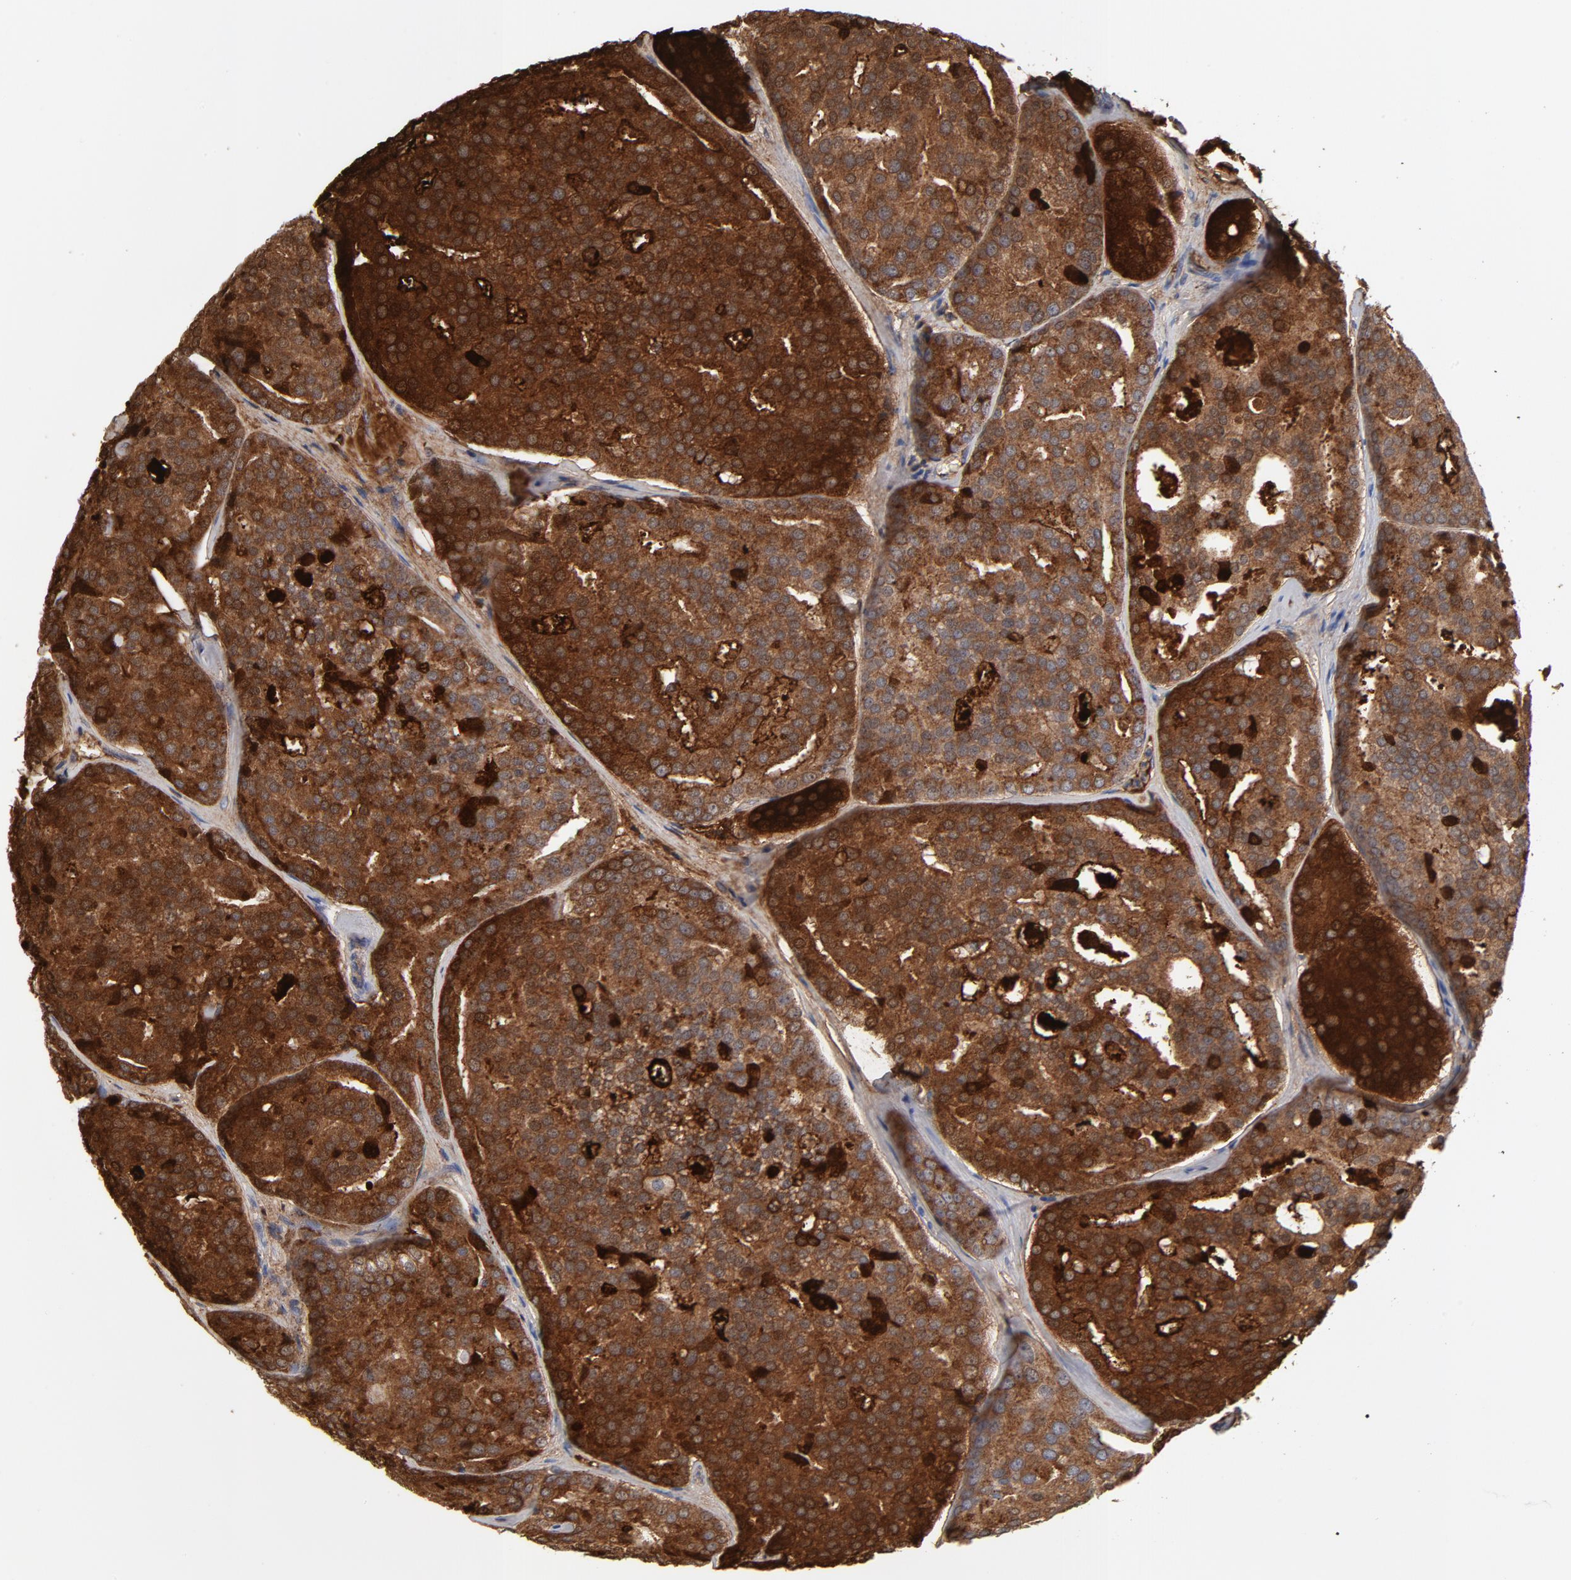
{"staining": {"intensity": "strong", "quantity": ">75%", "location": "cytoplasmic/membranous"}, "tissue": "prostate cancer", "cell_type": "Tumor cells", "image_type": "cancer", "snomed": [{"axis": "morphology", "description": "Adenocarcinoma, High grade"}, {"axis": "topography", "description": "Prostate"}], "caption": "Adenocarcinoma (high-grade) (prostate) stained with a brown dye displays strong cytoplasmic/membranous positive staining in about >75% of tumor cells.", "gene": "CPE", "patient": {"sex": "male", "age": 64}}